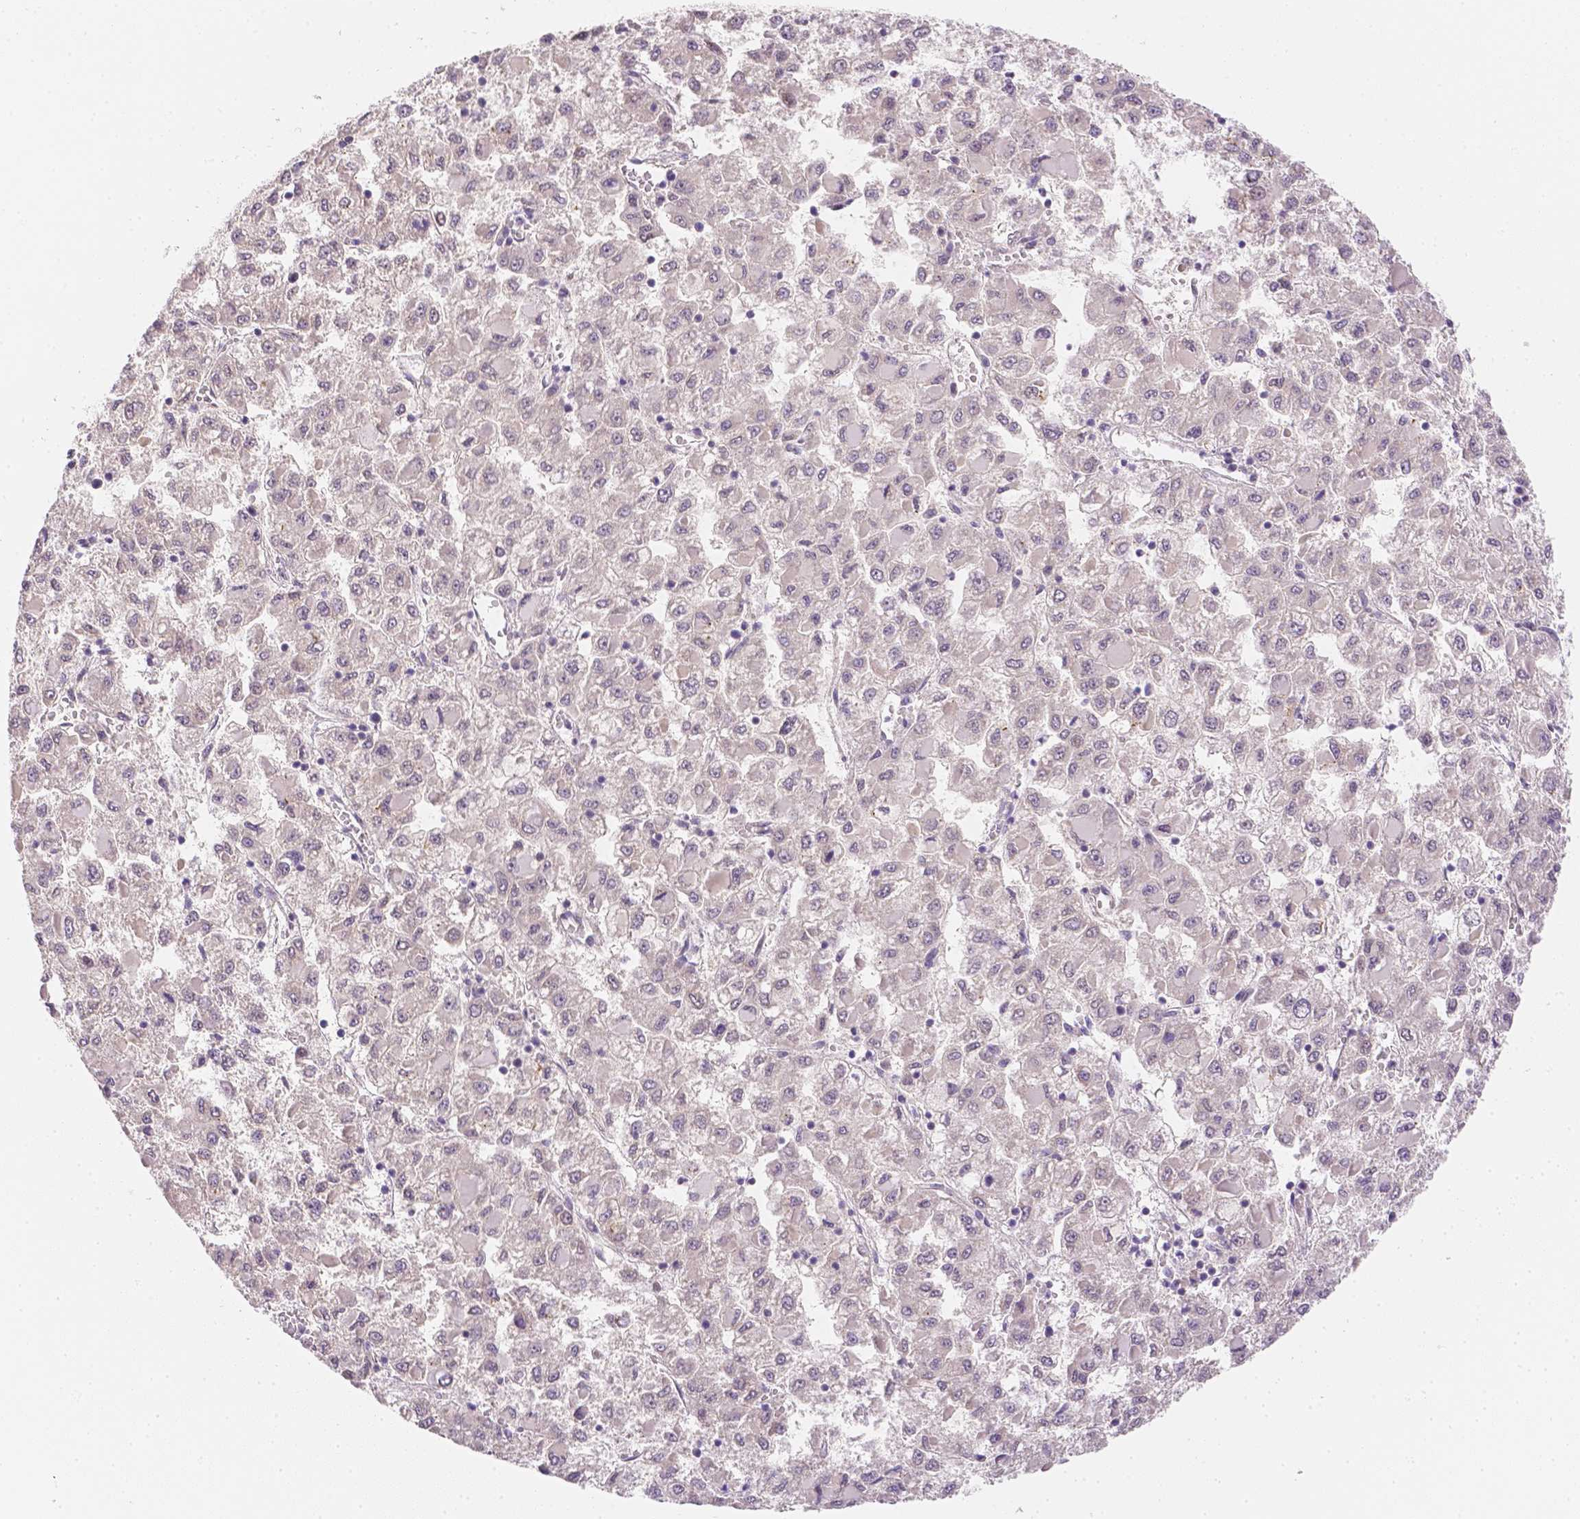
{"staining": {"intensity": "negative", "quantity": "none", "location": "none"}, "tissue": "liver cancer", "cell_type": "Tumor cells", "image_type": "cancer", "snomed": [{"axis": "morphology", "description": "Carcinoma, Hepatocellular, NOS"}, {"axis": "topography", "description": "Liver"}], "caption": "There is no significant staining in tumor cells of liver cancer. Nuclei are stained in blue.", "gene": "C10orf67", "patient": {"sex": "male", "age": 40}}